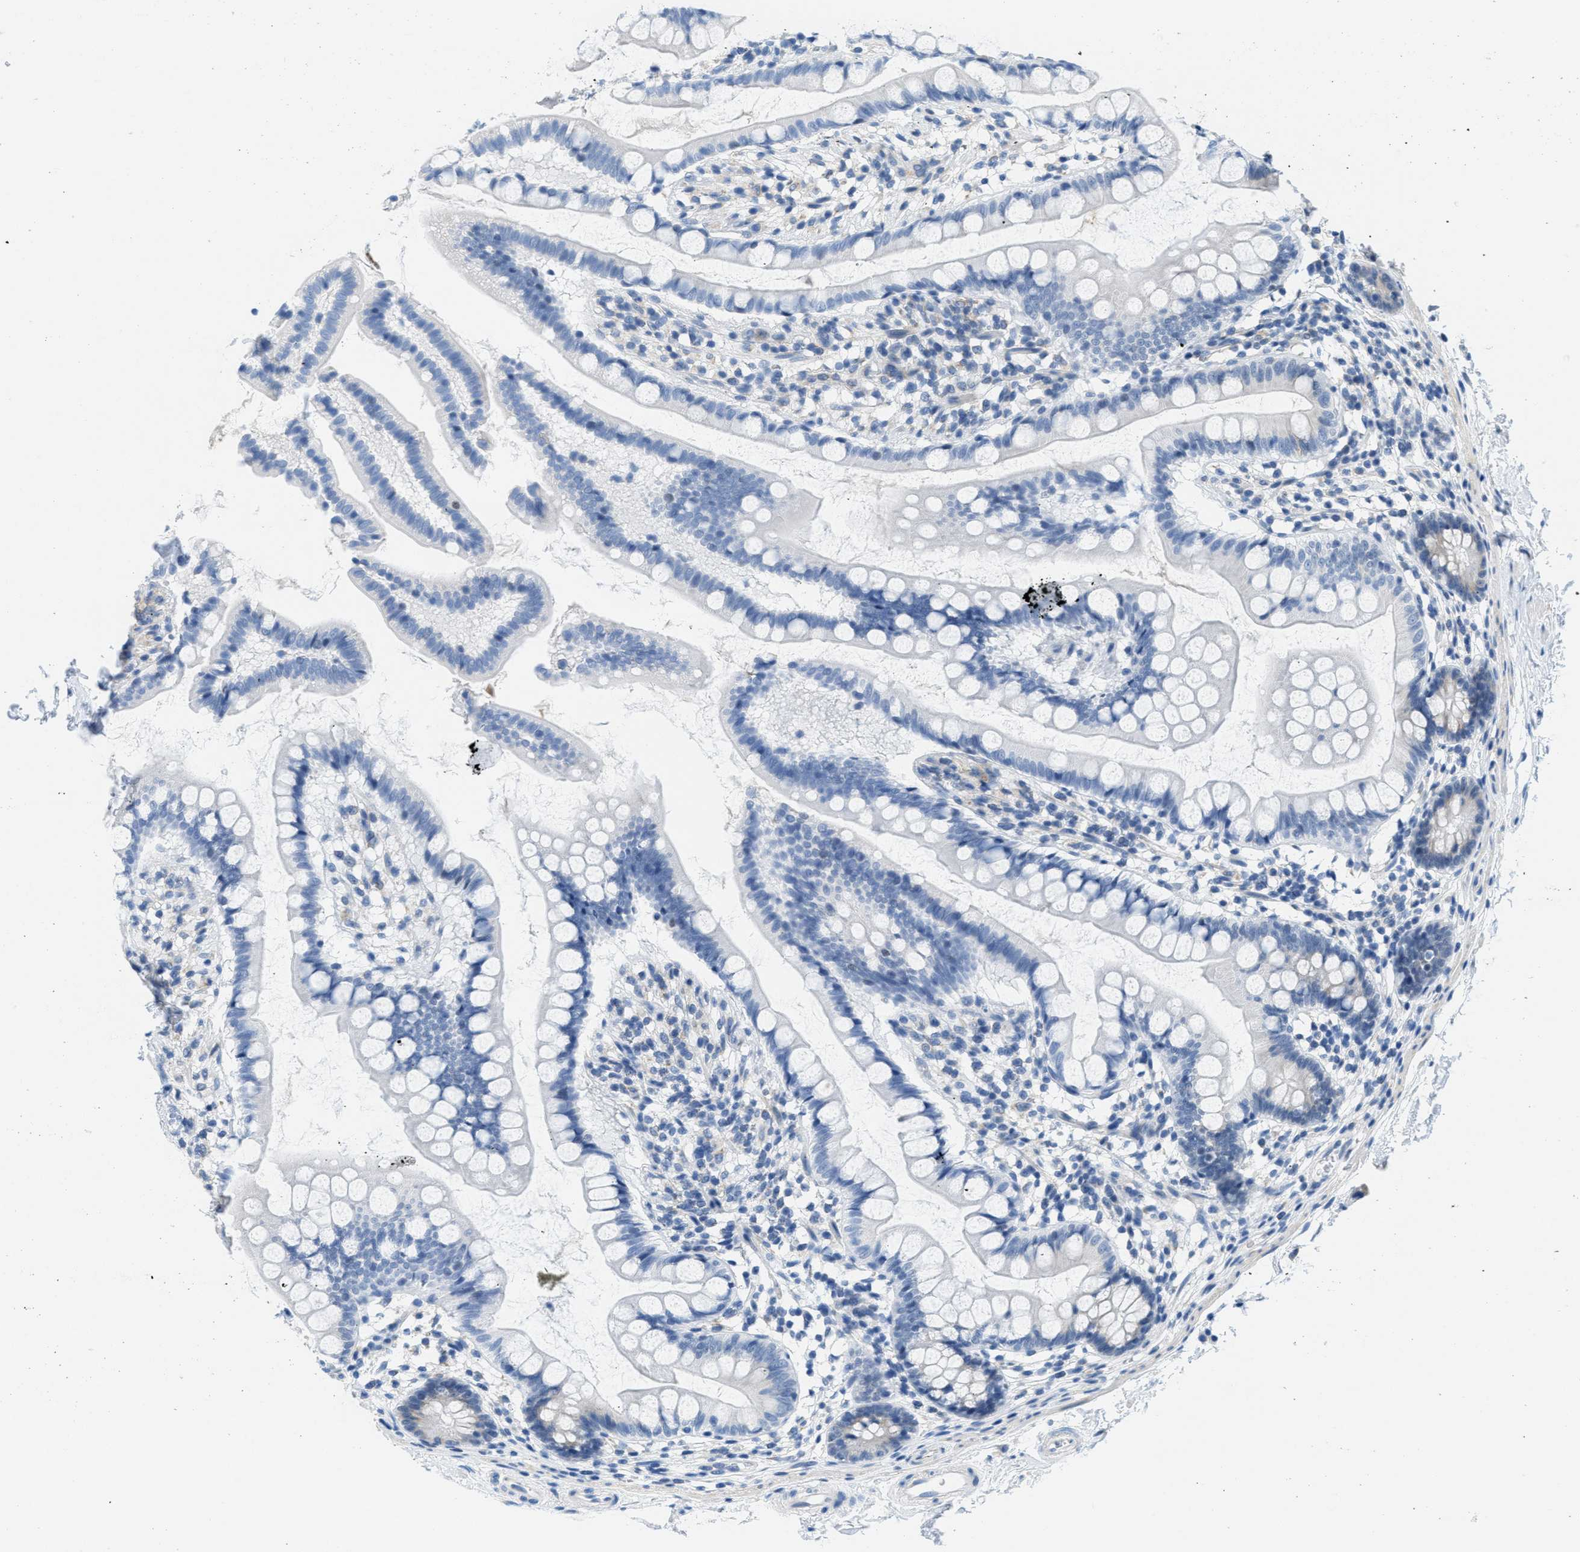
{"staining": {"intensity": "negative", "quantity": "none", "location": "none"}, "tissue": "small intestine", "cell_type": "Glandular cells", "image_type": "normal", "snomed": [{"axis": "morphology", "description": "Normal tissue, NOS"}, {"axis": "topography", "description": "Small intestine"}], "caption": "Immunohistochemistry image of benign small intestine: small intestine stained with DAB (3,3'-diaminobenzidine) shows no significant protein expression in glandular cells. (Brightfield microscopy of DAB (3,3'-diaminobenzidine) immunohistochemistry (IHC) at high magnification).", "gene": "PTDSS1", "patient": {"sex": "female", "age": 84}}